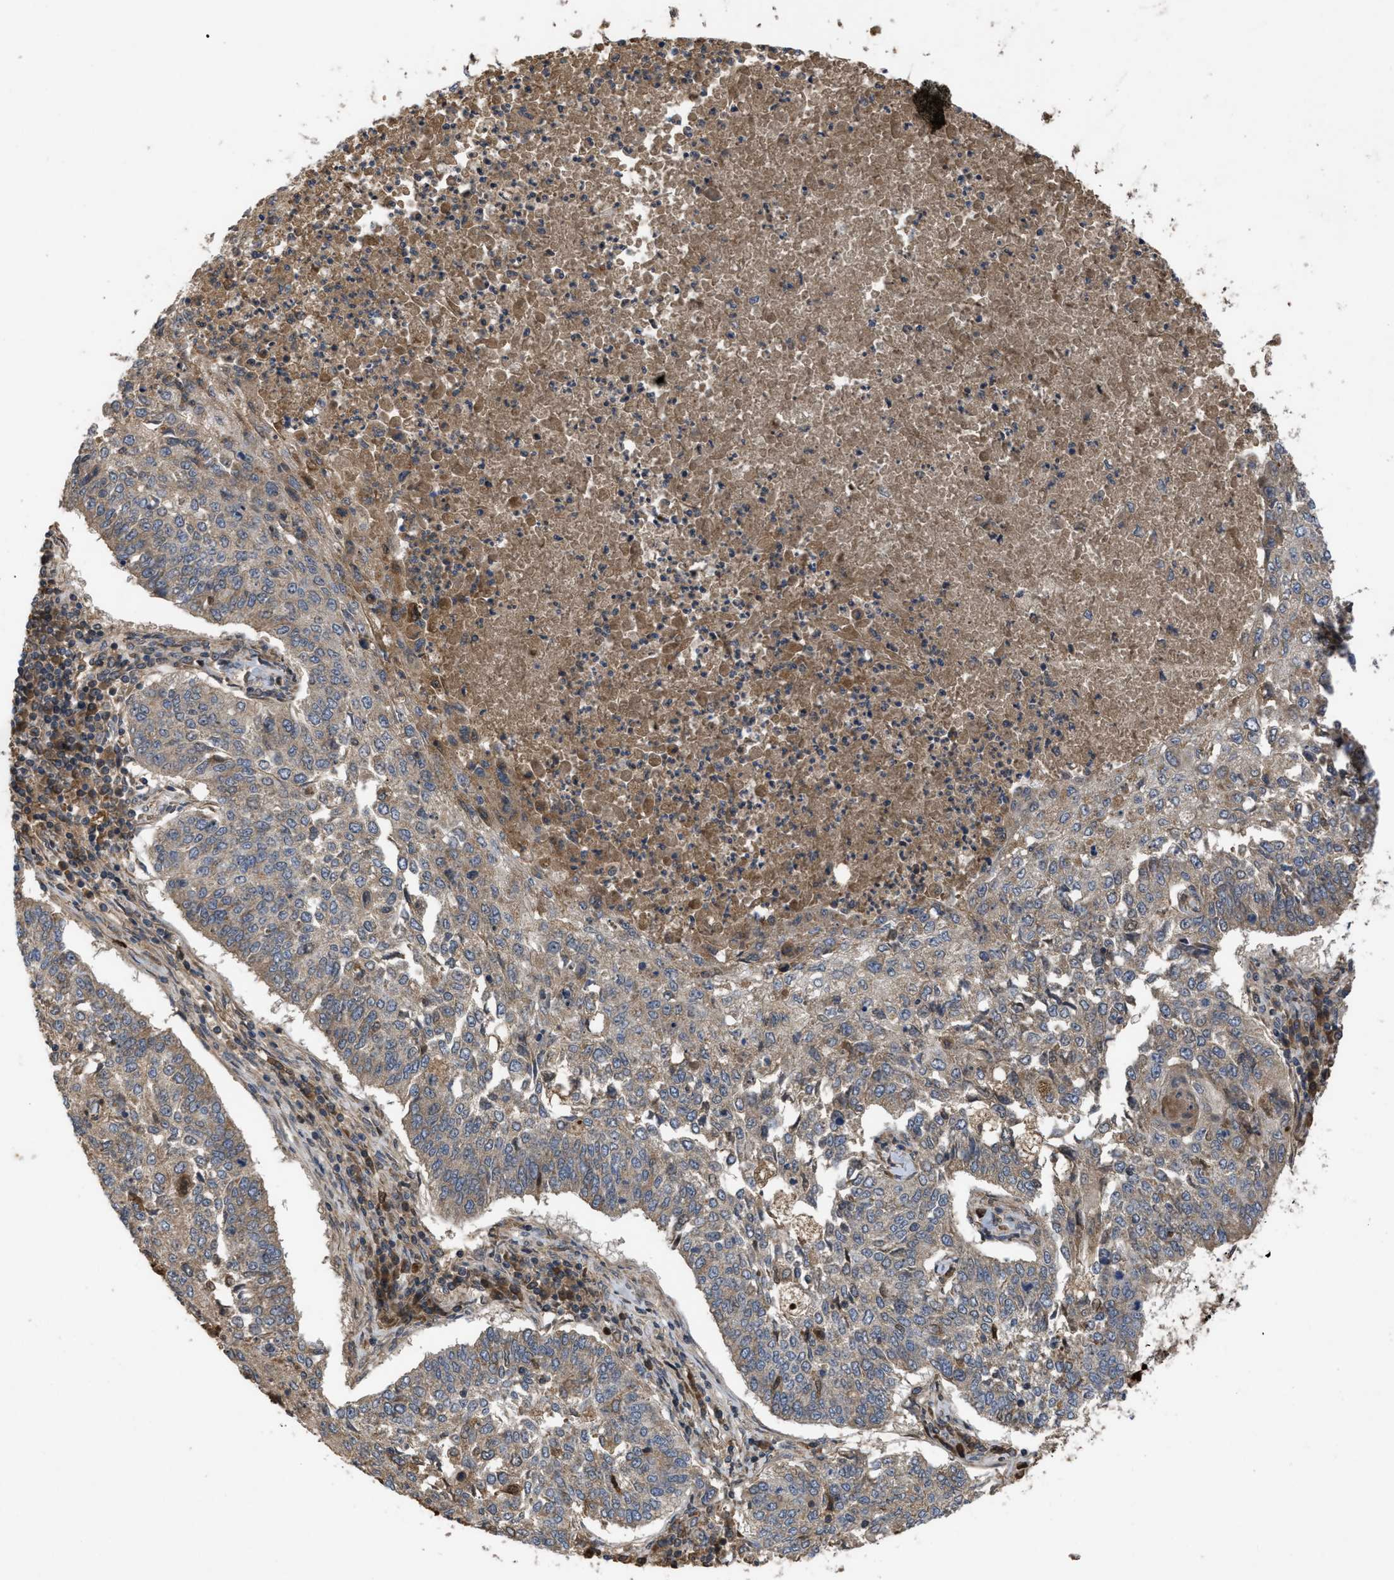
{"staining": {"intensity": "weak", "quantity": ">75%", "location": "cytoplasmic/membranous"}, "tissue": "lung cancer", "cell_type": "Tumor cells", "image_type": "cancer", "snomed": [{"axis": "morphology", "description": "Normal tissue, NOS"}, {"axis": "morphology", "description": "Squamous cell carcinoma, NOS"}, {"axis": "topography", "description": "Cartilage tissue"}, {"axis": "topography", "description": "Bronchus"}, {"axis": "topography", "description": "Lung"}], "caption": "Immunohistochemistry (DAB) staining of squamous cell carcinoma (lung) shows weak cytoplasmic/membranous protein expression in approximately >75% of tumor cells.", "gene": "RAB2A", "patient": {"sex": "female", "age": 49}}